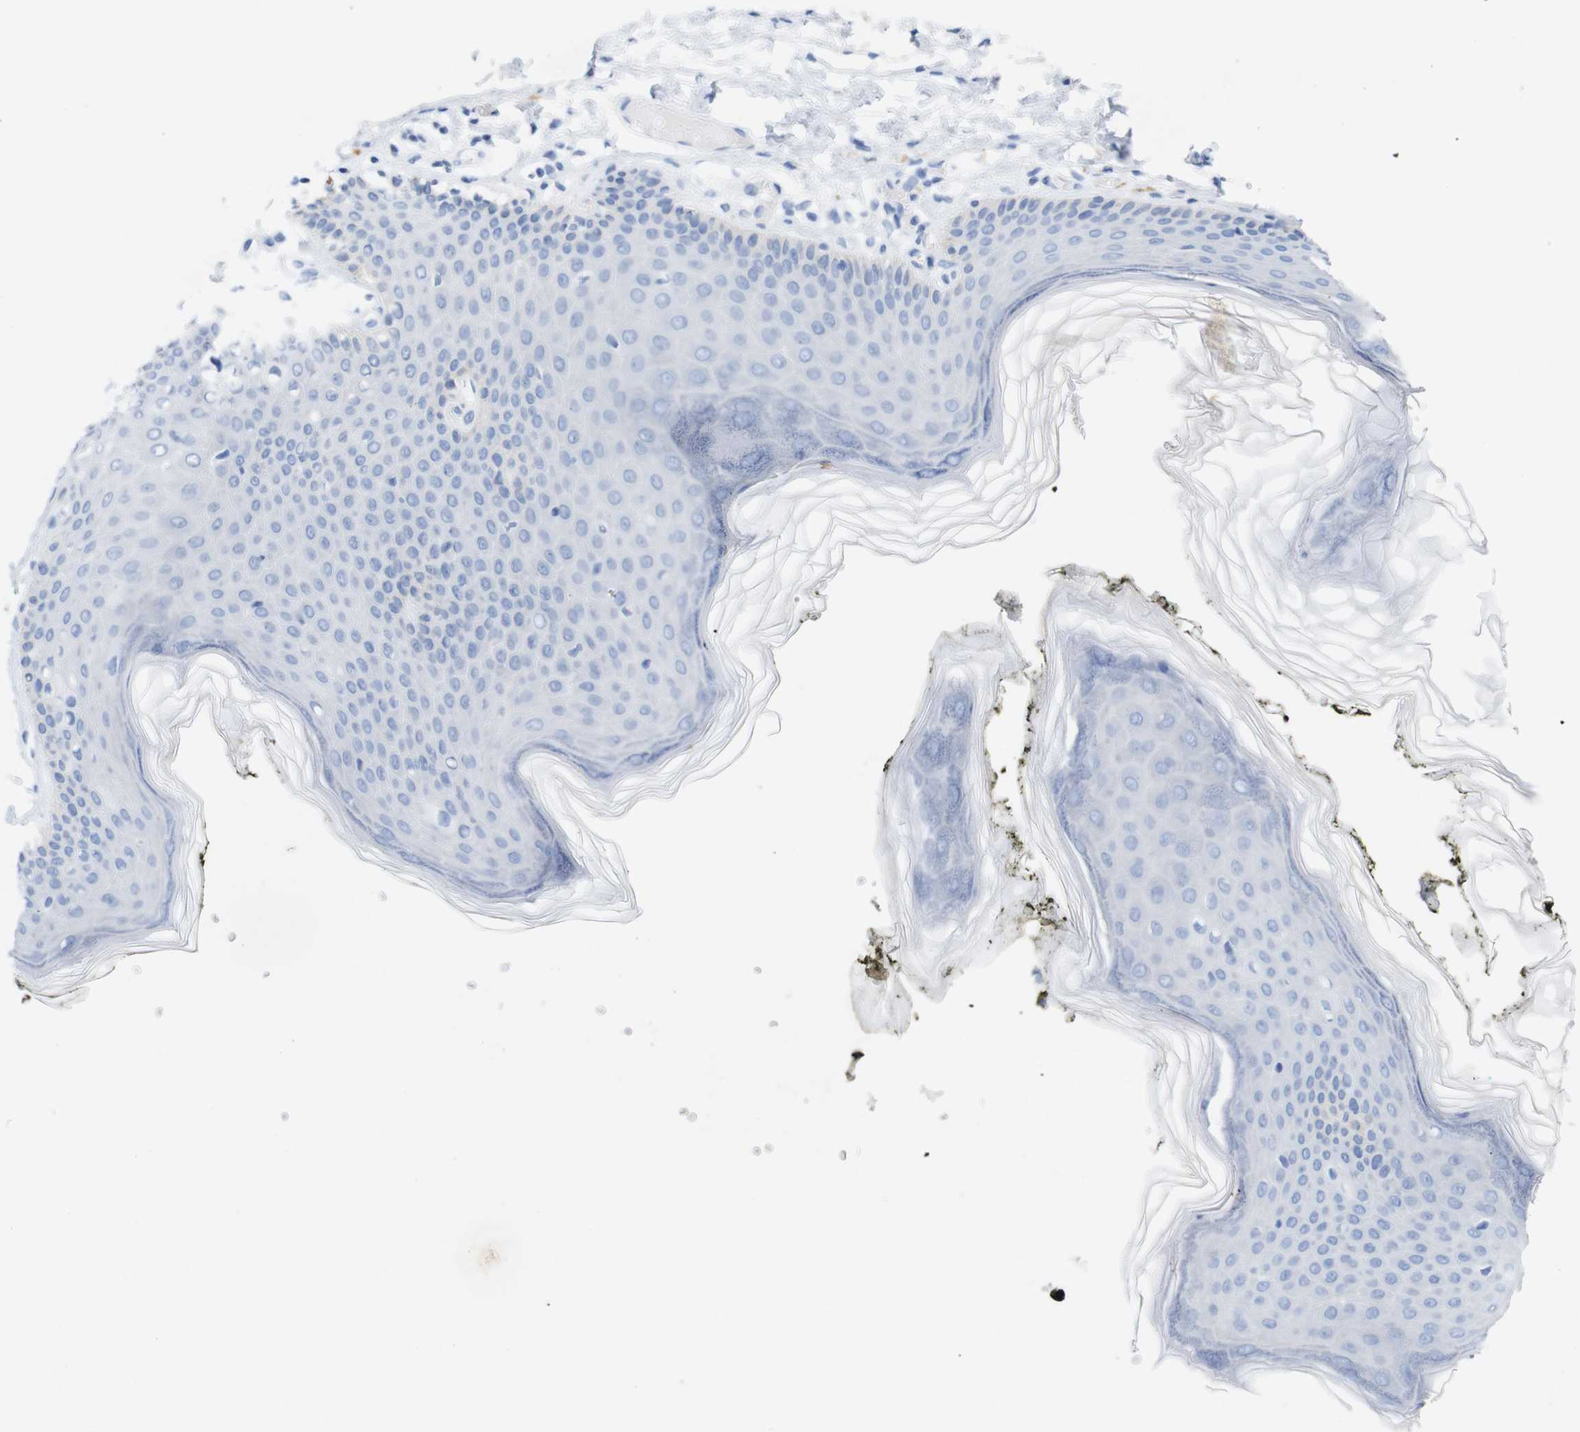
{"staining": {"intensity": "negative", "quantity": "none", "location": "none"}, "tissue": "skin", "cell_type": "Epidermal cells", "image_type": "normal", "snomed": [{"axis": "morphology", "description": "Normal tissue, NOS"}, {"axis": "morphology", "description": "Inflammation, NOS"}, {"axis": "topography", "description": "Vulva"}], "caption": "An IHC micrograph of unremarkable skin is shown. There is no staining in epidermal cells of skin. Nuclei are stained in blue.", "gene": "LAG3", "patient": {"sex": "female", "age": 84}}